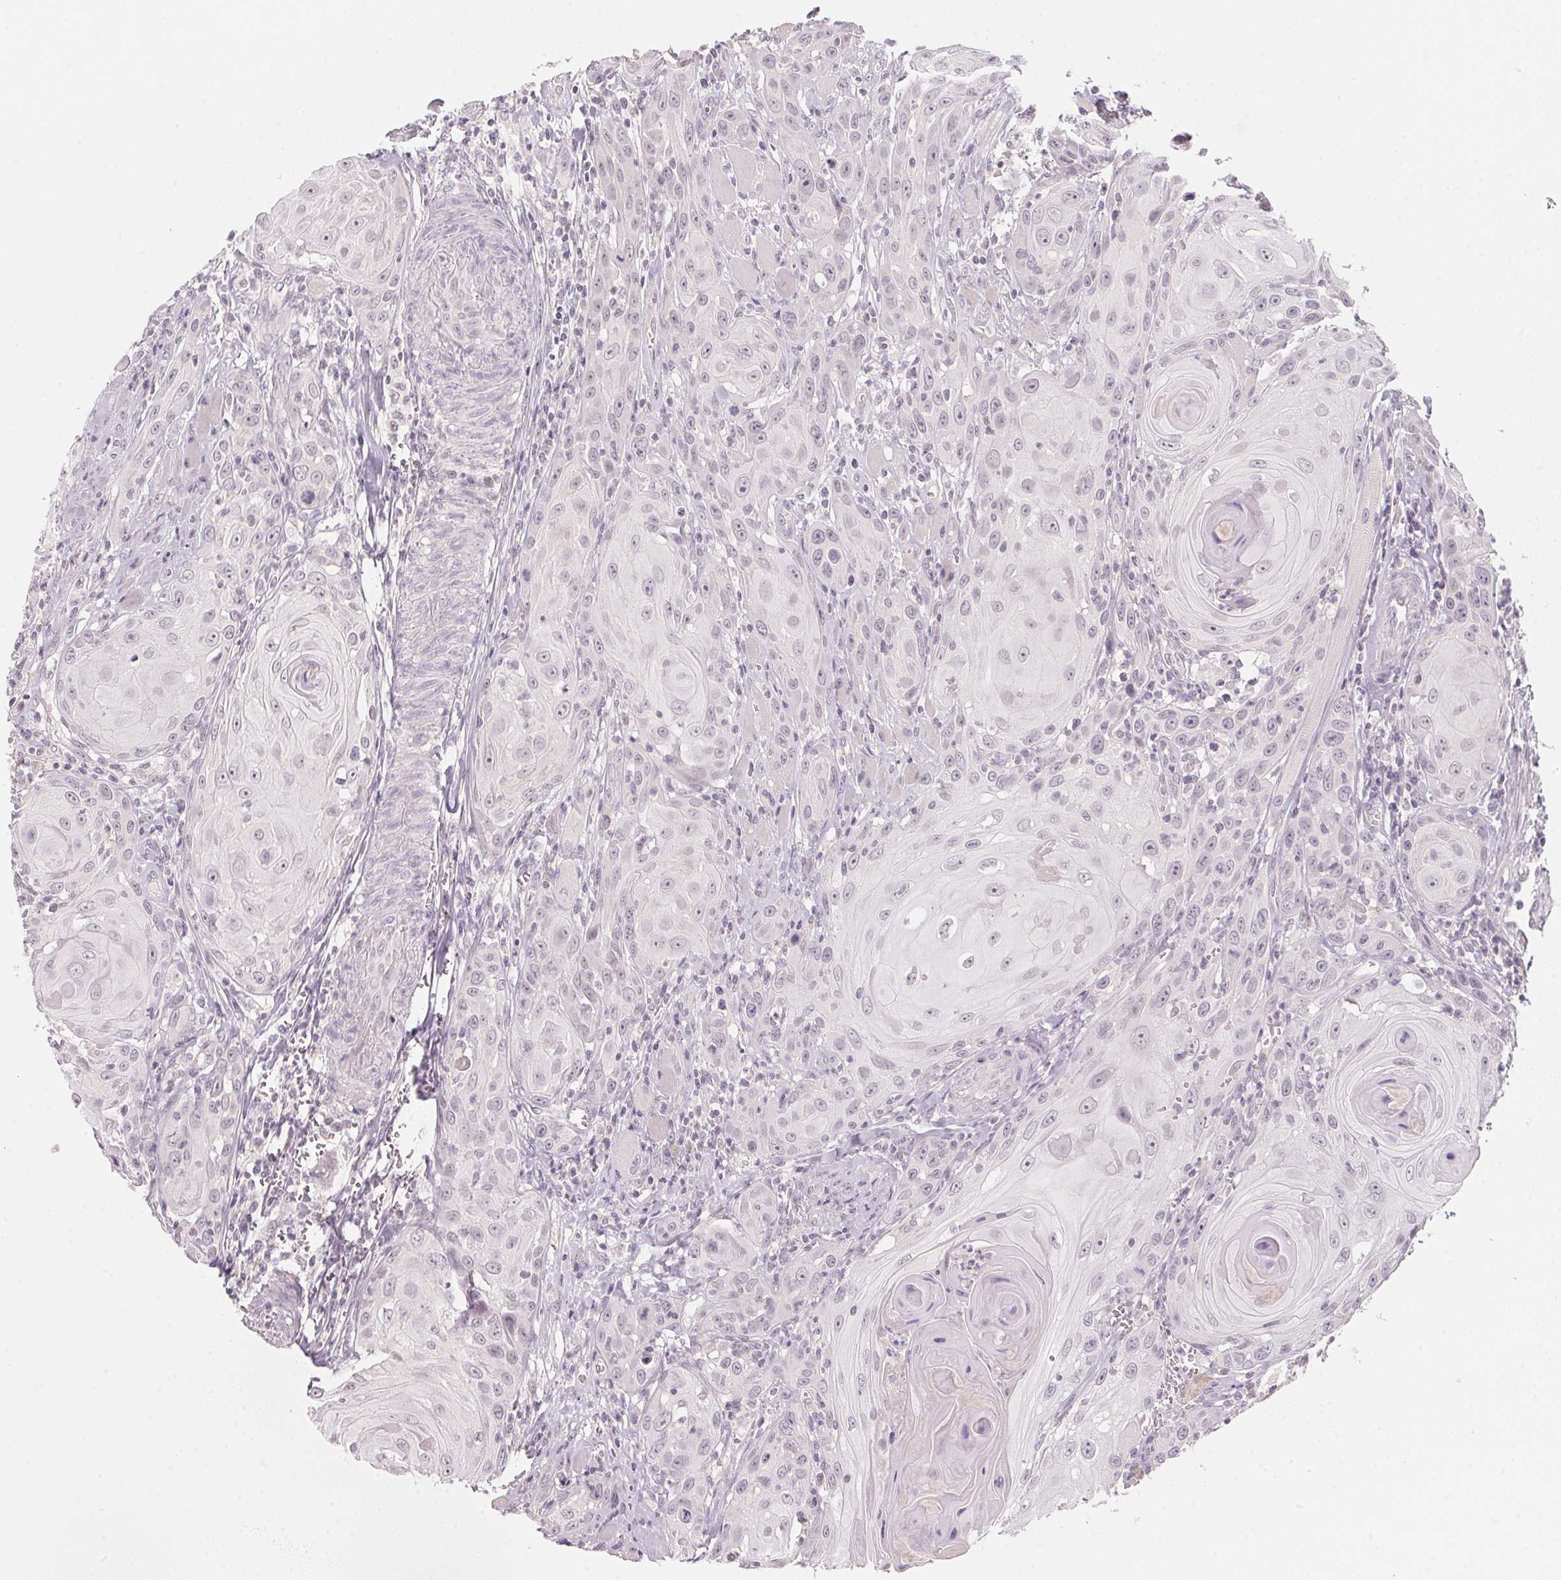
{"staining": {"intensity": "negative", "quantity": "none", "location": "none"}, "tissue": "head and neck cancer", "cell_type": "Tumor cells", "image_type": "cancer", "snomed": [{"axis": "morphology", "description": "Squamous cell carcinoma, NOS"}, {"axis": "topography", "description": "Head-Neck"}], "caption": "There is no significant positivity in tumor cells of head and neck cancer. The staining was performed using DAB to visualize the protein expression in brown, while the nuclei were stained in blue with hematoxylin (Magnification: 20x).", "gene": "ANKRD31", "patient": {"sex": "female", "age": 80}}